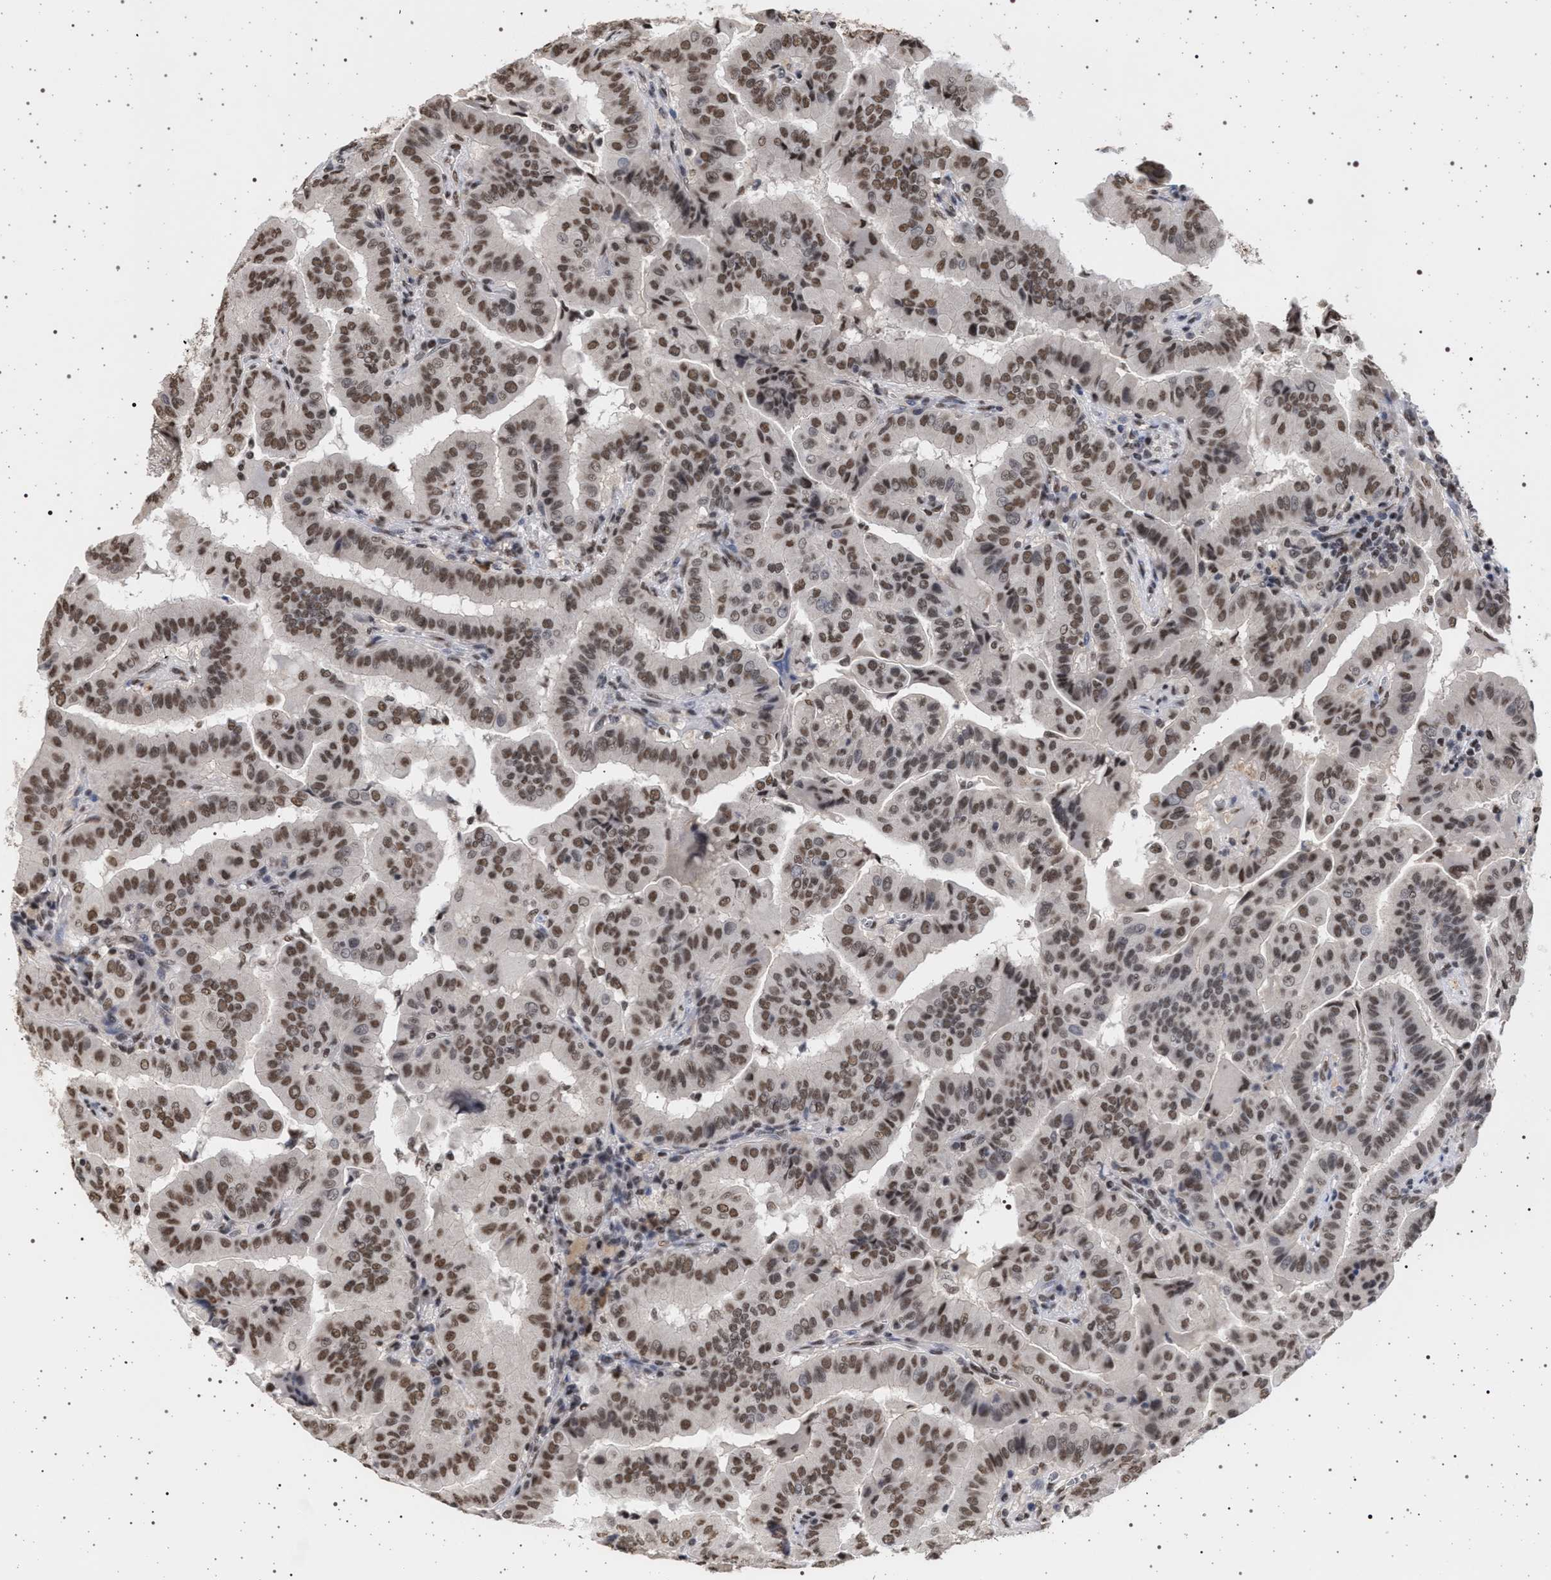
{"staining": {"intensity": "moderate", "quantity": ">75%", "location": "nuclear"}, "tissue": "thyroid cancer", "cell_type": "Tumor cells", "image_type": "cancer", "snomed": [{"axis": "morphology", "description": "Papillary adenocarcinoma, NOS"}, {"axis": "topography", "description": "Thyroid gland"}], "caption": "The immunohistochemical stain highlights moderate nuclear expression in tumor cells of thyroid cancer tissue.", "gene": "PHF12", "patient": {"sex": "male", "age": 33}}